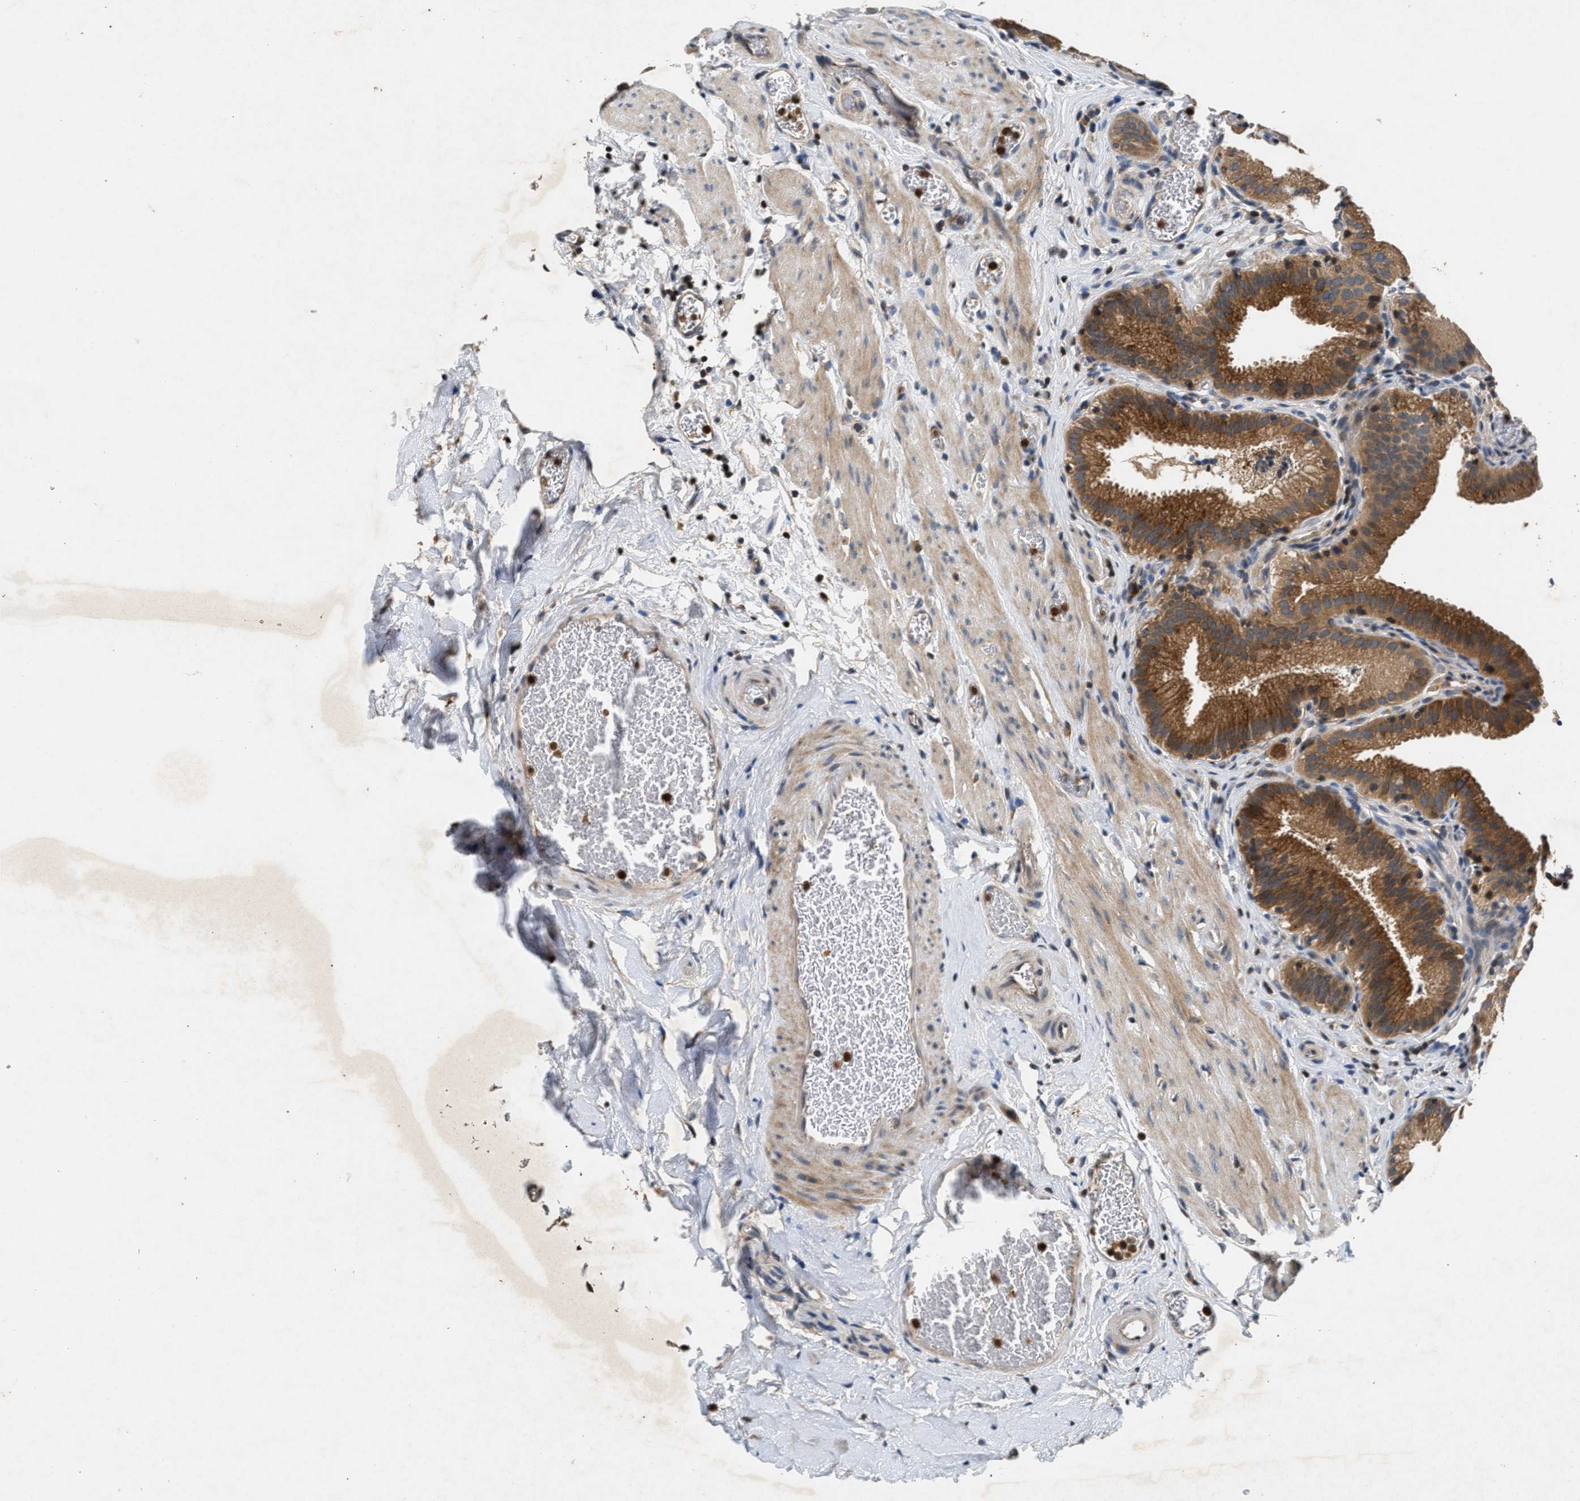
{"staining": {"intensity": "strong", "quantity": ">75%", "location": "cytoplasmic/membranous"}, "tissue": "gallbladder", "cell_type": "Glandular cells", "image_type": "normal", "snomed": [{"axis": "morphology", "description": "Normal tissue, NOS"}, {"axis": "topography", "description": "Gallbladder"}], "caption": "Strong cytoplasmic/membranous protein staining is seen in approximately >75% of glandular cells in gallbladder.", "gene": "CHUK", "patient": {"sex": "male", "age": 54}}